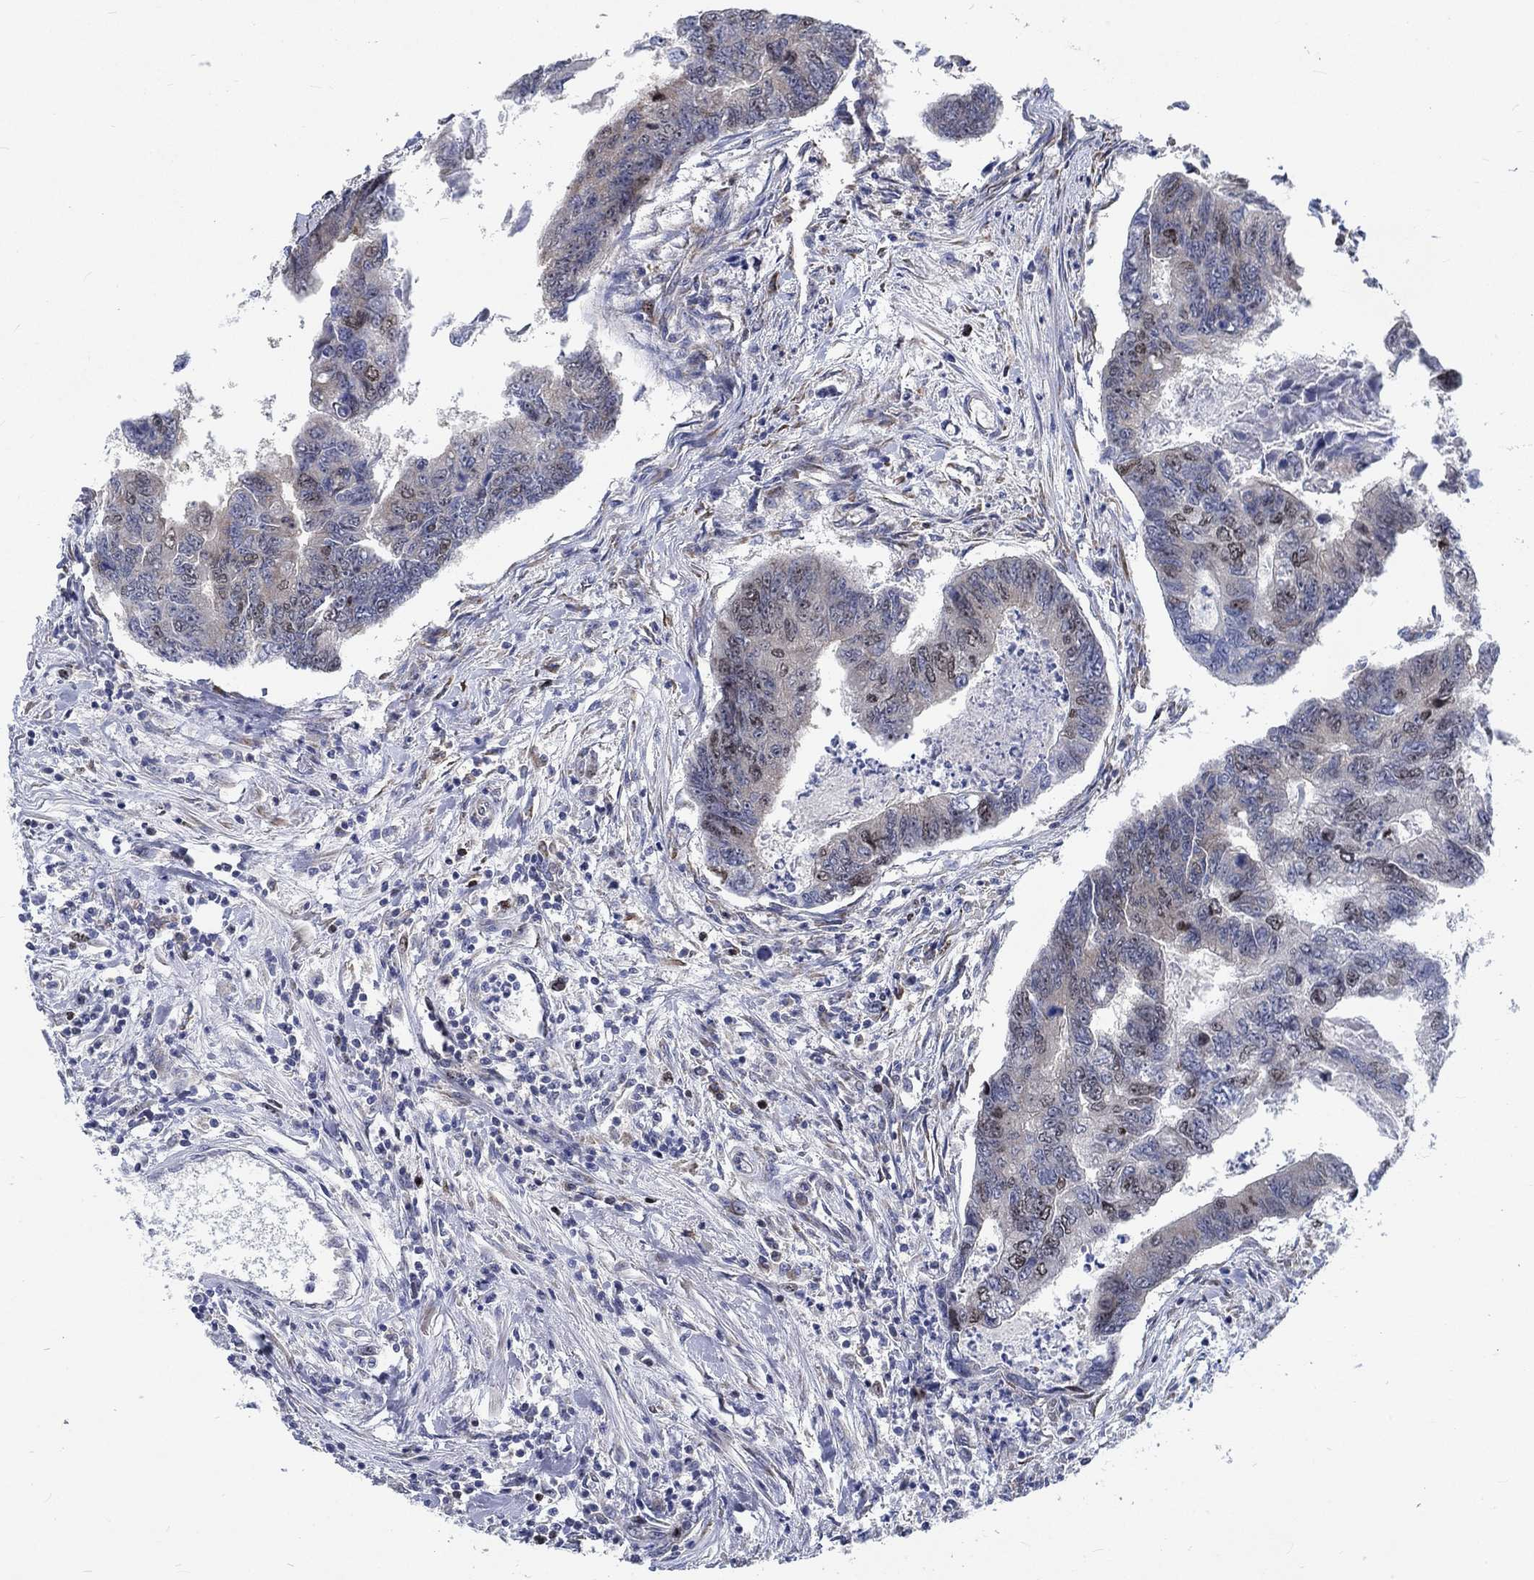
{"staining": {"intensity": "weak", "quantity": "<25%", "location": "nuclear"}, "tissue": "colorectal cancer", "cell_type": "Tumor cells", "image_type": "cancer", "snomed": [{"axis": "morphology", "description": "Adenocarcinoma, NOS"}, {"axis": "topography", "description": "Colon"}], "caption": "DAB immunohistochemical staining of human adenocarcinoma (colorectal) shows no significant positivity in tumor cells.", "gene": "MMP24", "patient": {"sex": "female", "age": 65}}